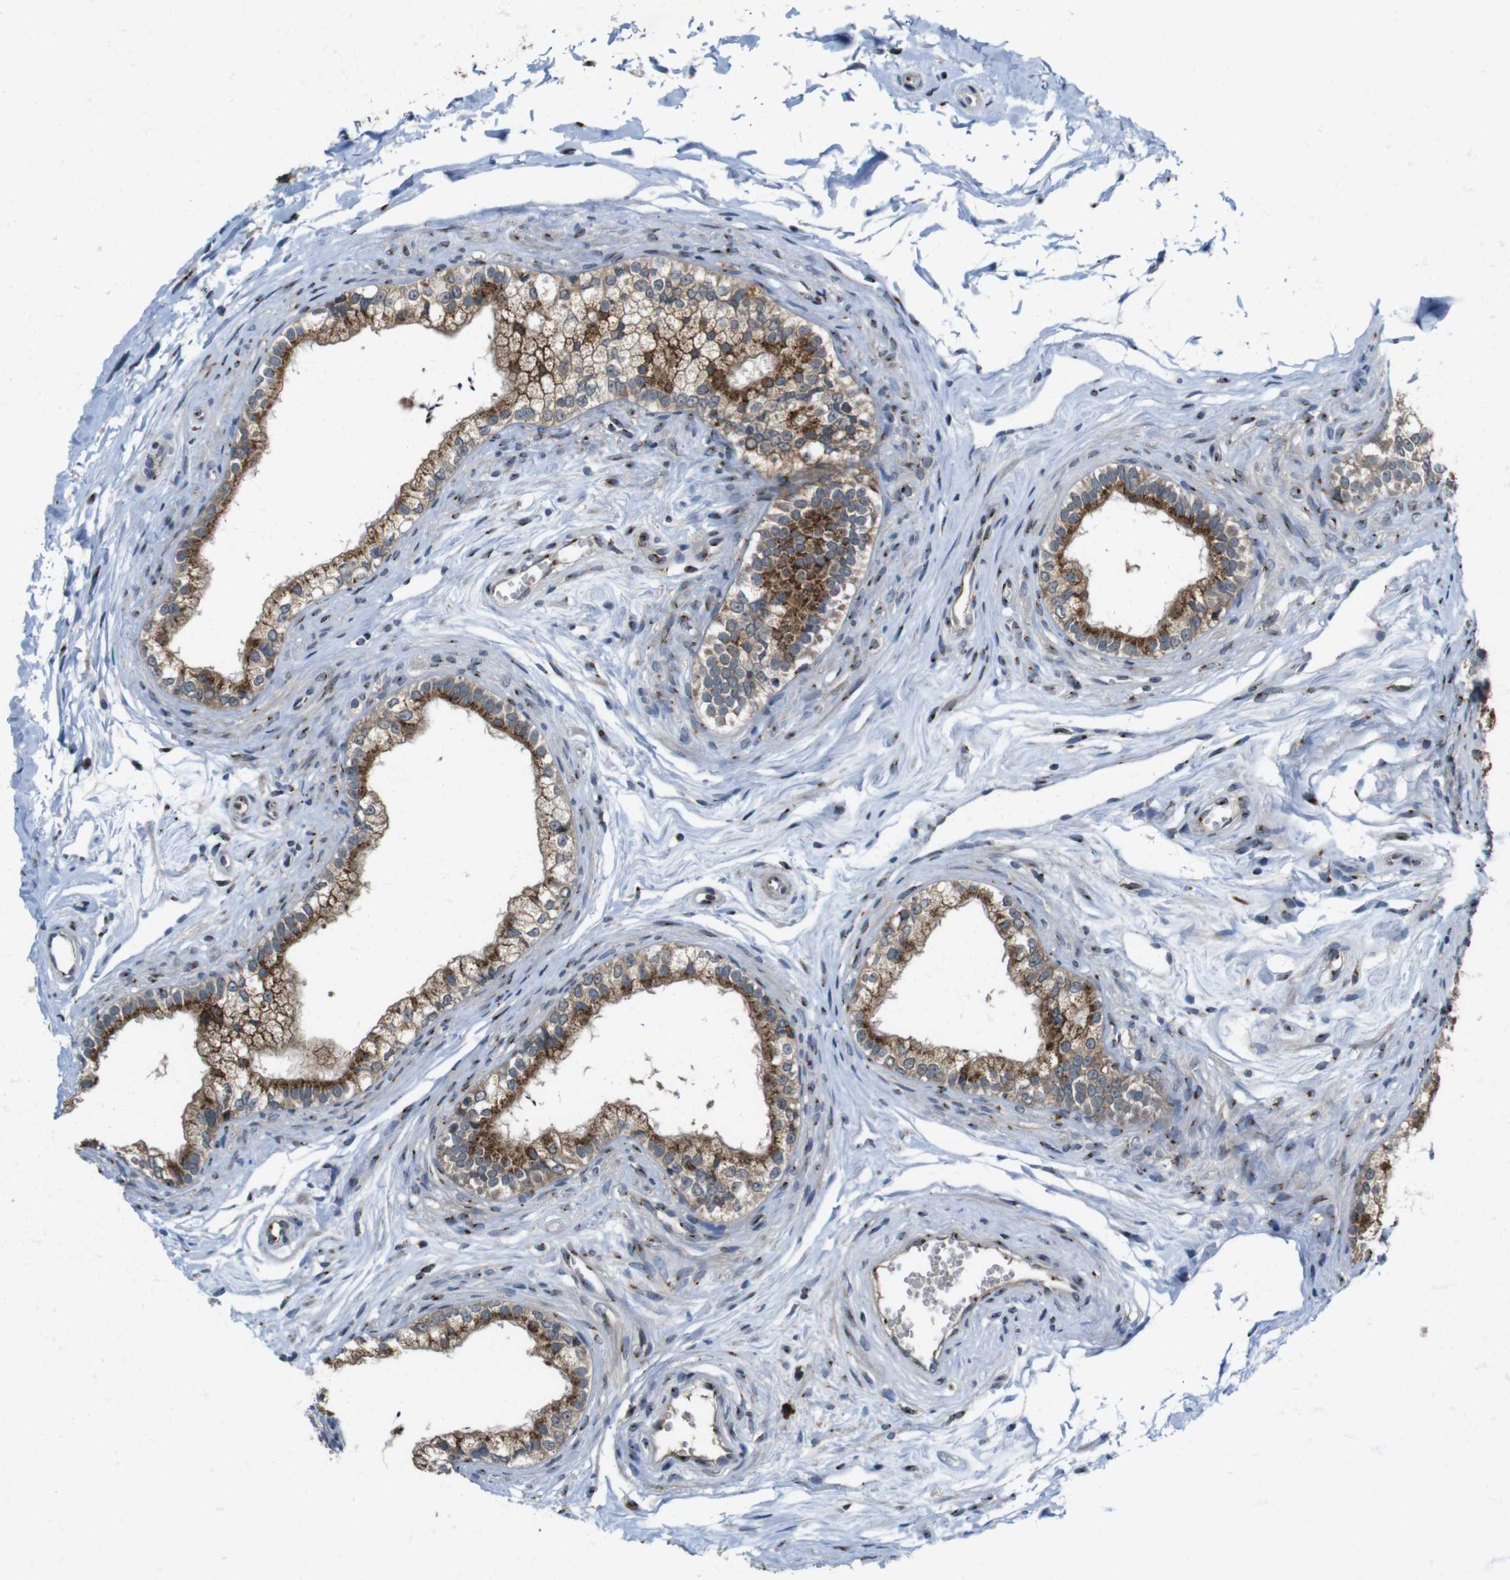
{"staining": {"intensity": "strong", "quantity": ">75%", "location": "cytoplasmic/membranous"}, "tissue": "epididymis", "cell_type": "Glandular cells", "image_type": "normal", "snomed": [{"axis": "morphology", "description": "Normal tissue, NOS"}, {"axis": "topography", "description": "Epididymis"}], "caption": "Protein staining reveals strong cytoplasmic/membranous positivity in about >75% of glandular cells in benign epididymis.", "gene": "ZFPL1", "patient": {"sex": "male", "age": 56}}